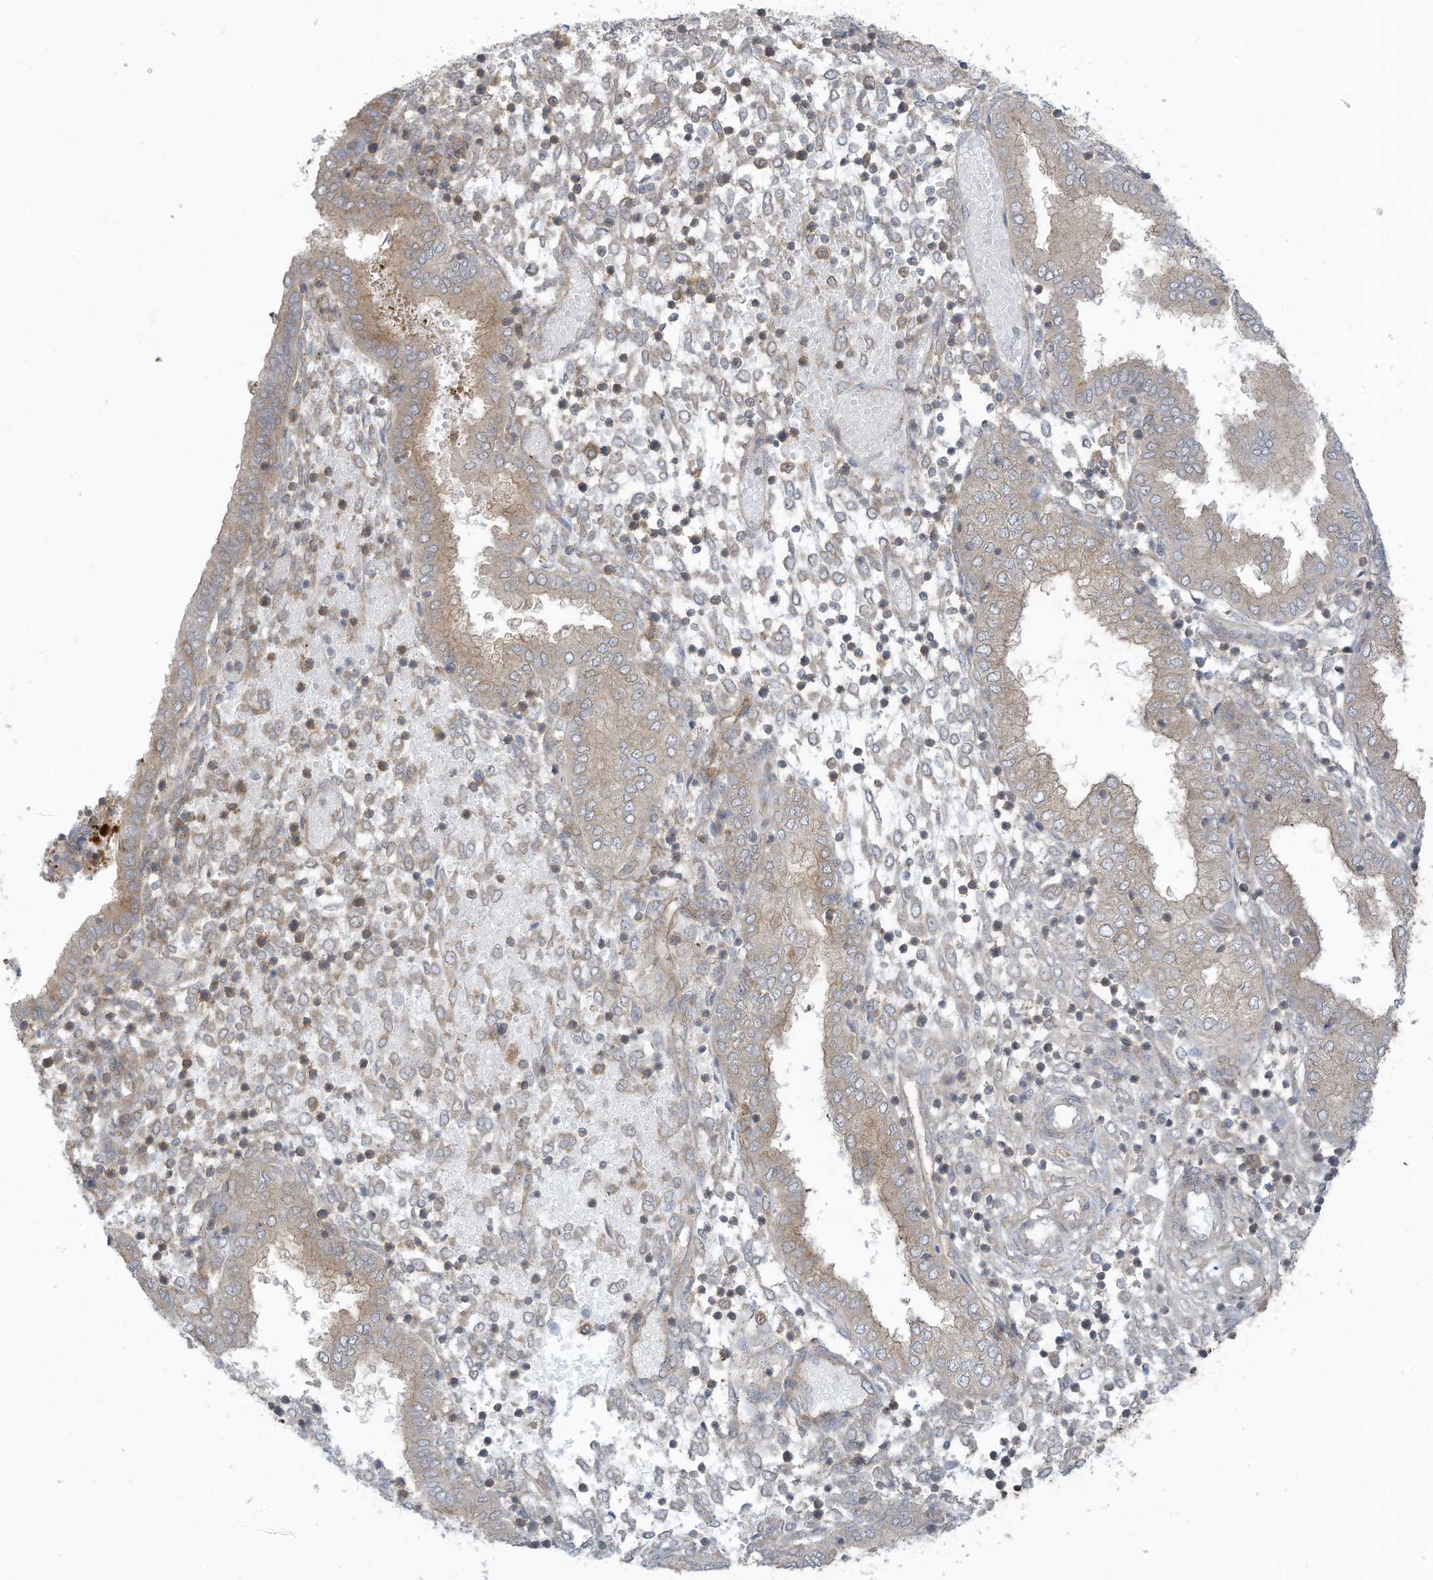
{"staining": {"intensity": "moderate", "quantity": "<25%", "location": "cytoplasmic/membranous"}, "tissue": "endometrium", "cell_type": "Cells in endometrial stroma", "image_type": "normal", "snomed": [{"axis": "morphology", "description": "Normal tissue, NOS"}, {"axis": "topography", "description": "Endometrium"}], "caption": "Protein expression analysis of unremarkable endometrium reveals moderate cytoplasmic/membranous positivity in about <25% of cells in endometrial stroma. The staining was performed using DAB to visualize the protein expression in brown, while the nuclei were stained in blue with hematoxylin (Magnification: 20x).", "gene": "REPS1", "patient": {"sex": "female", "age": 53}}